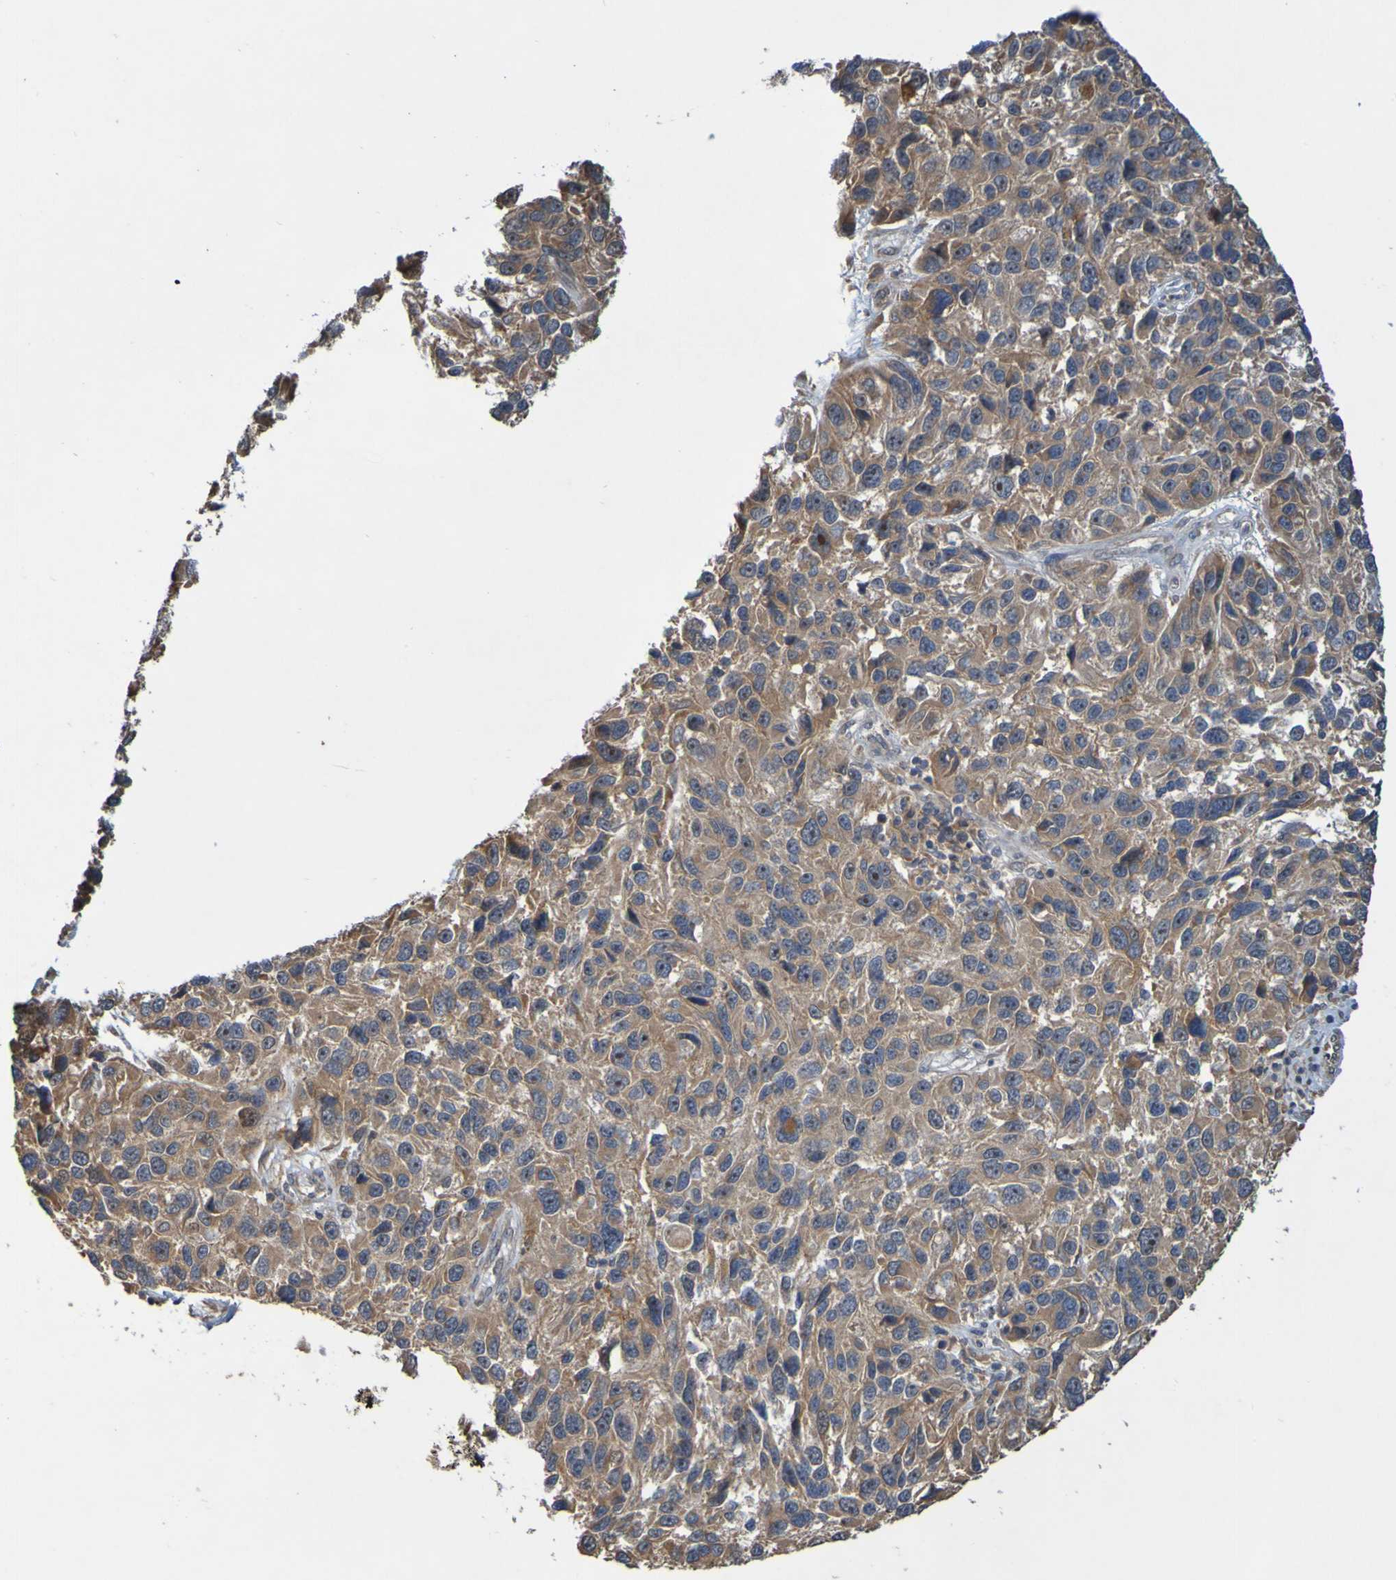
{"staining": {"intensity": "moderate", "quantity": ">75%", "location": "cytoplasmic/membranous,nuclear"}, "tissue": "melanoma", "cell_type": "Tumor cells", "image_type": "cancer", "snomed": [{"axis": "morphology", "description": "Malignant melanoma, NOS"}, {"axis": "topography", "description": "Skin"}], "caption": "Malignant melanoma stained with DAB immunohistochemistry (IHC) demonstrates medium levels of moderate cytoplasmic/membranous and nuclear expression in approximately >75% of tumor cells.", "gene": "TMBIM1", "patient": {"sex": "male", "age": 53}}